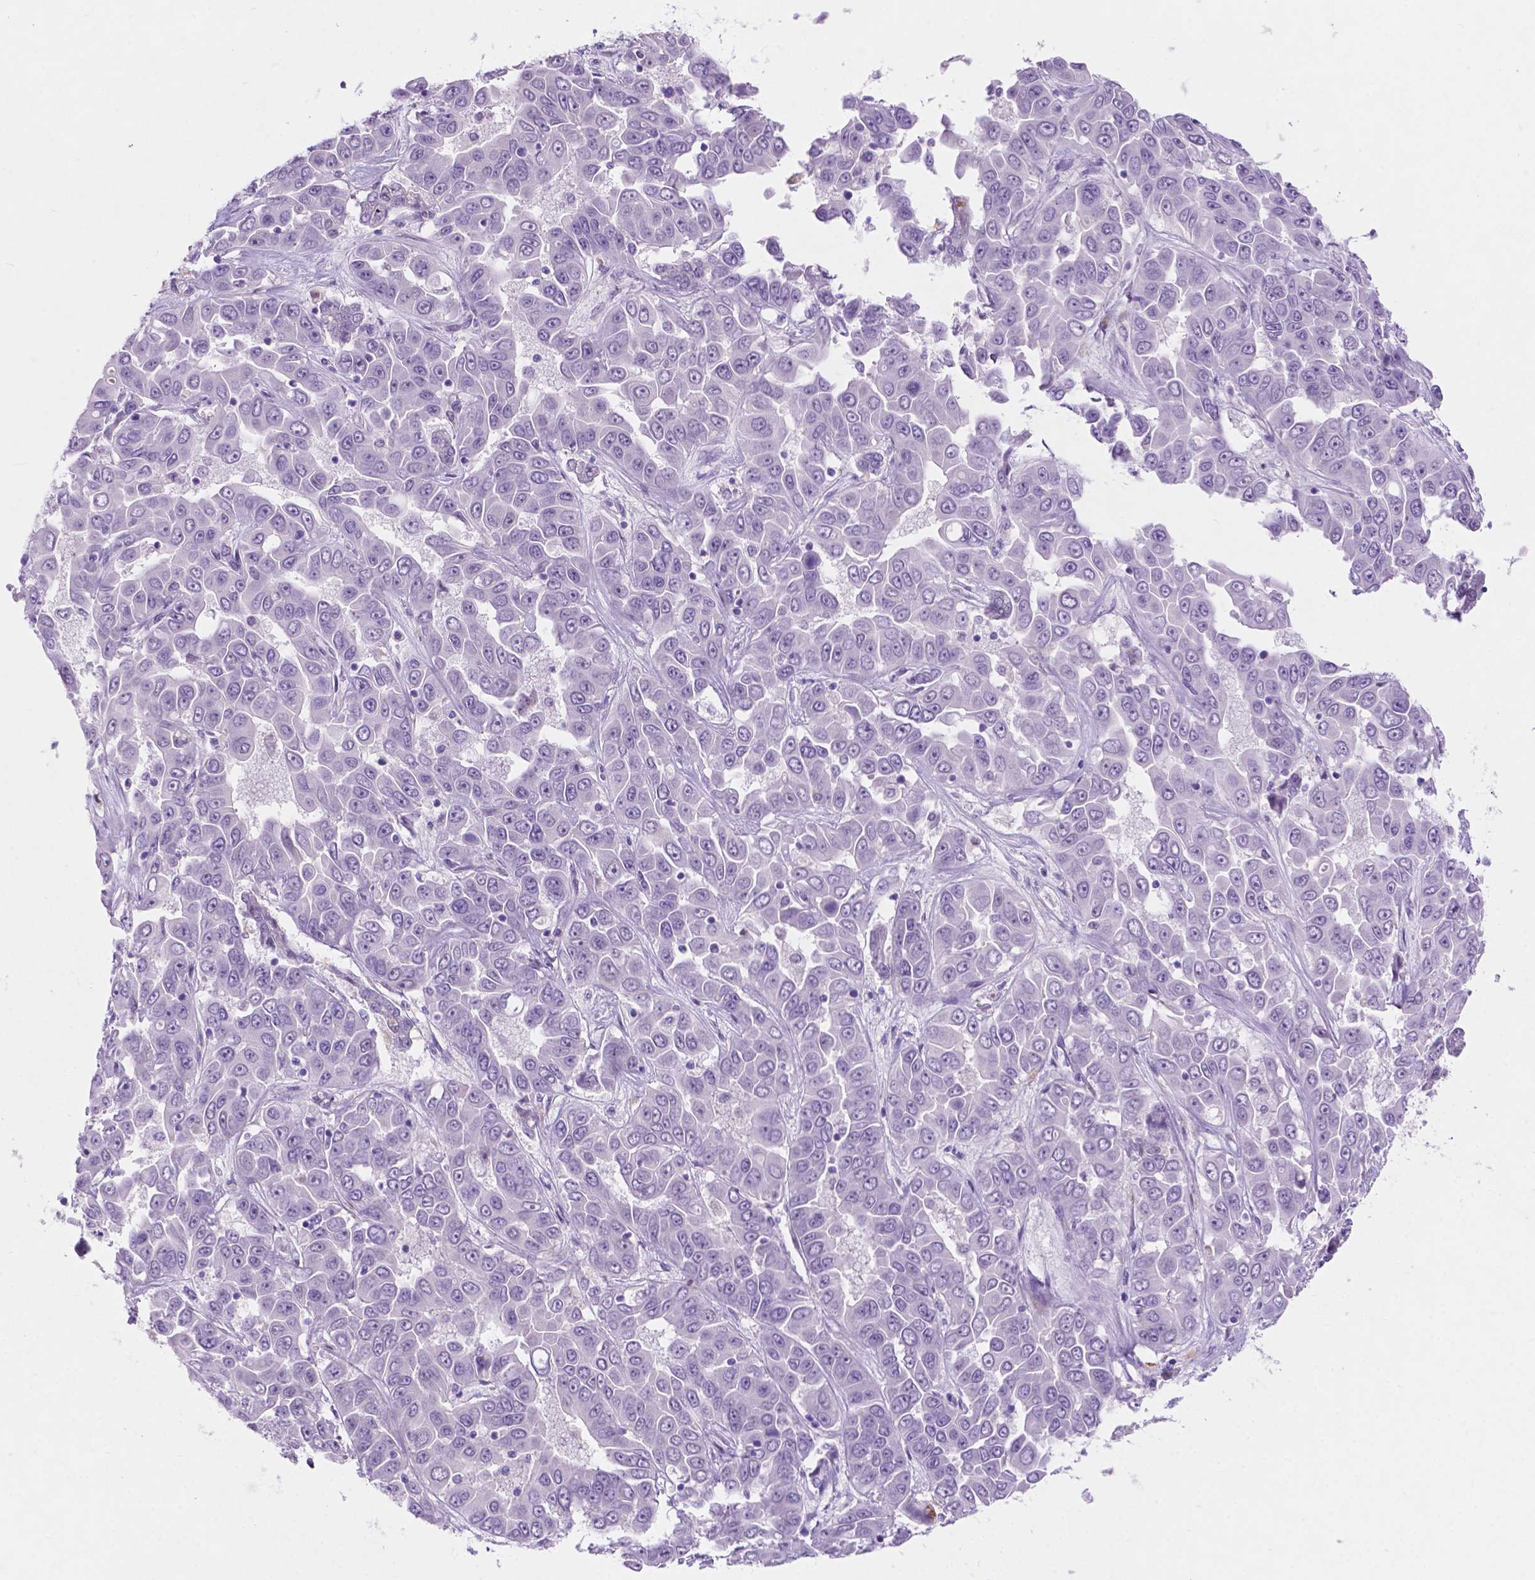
{"staining": {"intensity": "negative", "quantity": "none", "location": "none"}, "tissue": "liver cancer", "cell_type": "Tumor cells", "image_type": "cancer", "snomed": [{"axis": "morphology", "description": "Cholangiocarcinoma"}, {"axis": "topography", "description": "Liver"}], "caption": "The IHC photomicrograph has no significant staining in tumor cells of liver cancer tissue. Brightfield microscopy of immunohistochemistry (IHC) stained with DAB (3,3'-diaminobenzidine) (brown) and hematoxylin (blue), captured at high magnification.", "gene": "ASPG", "patient": {"sex": "female", "age": 52}}